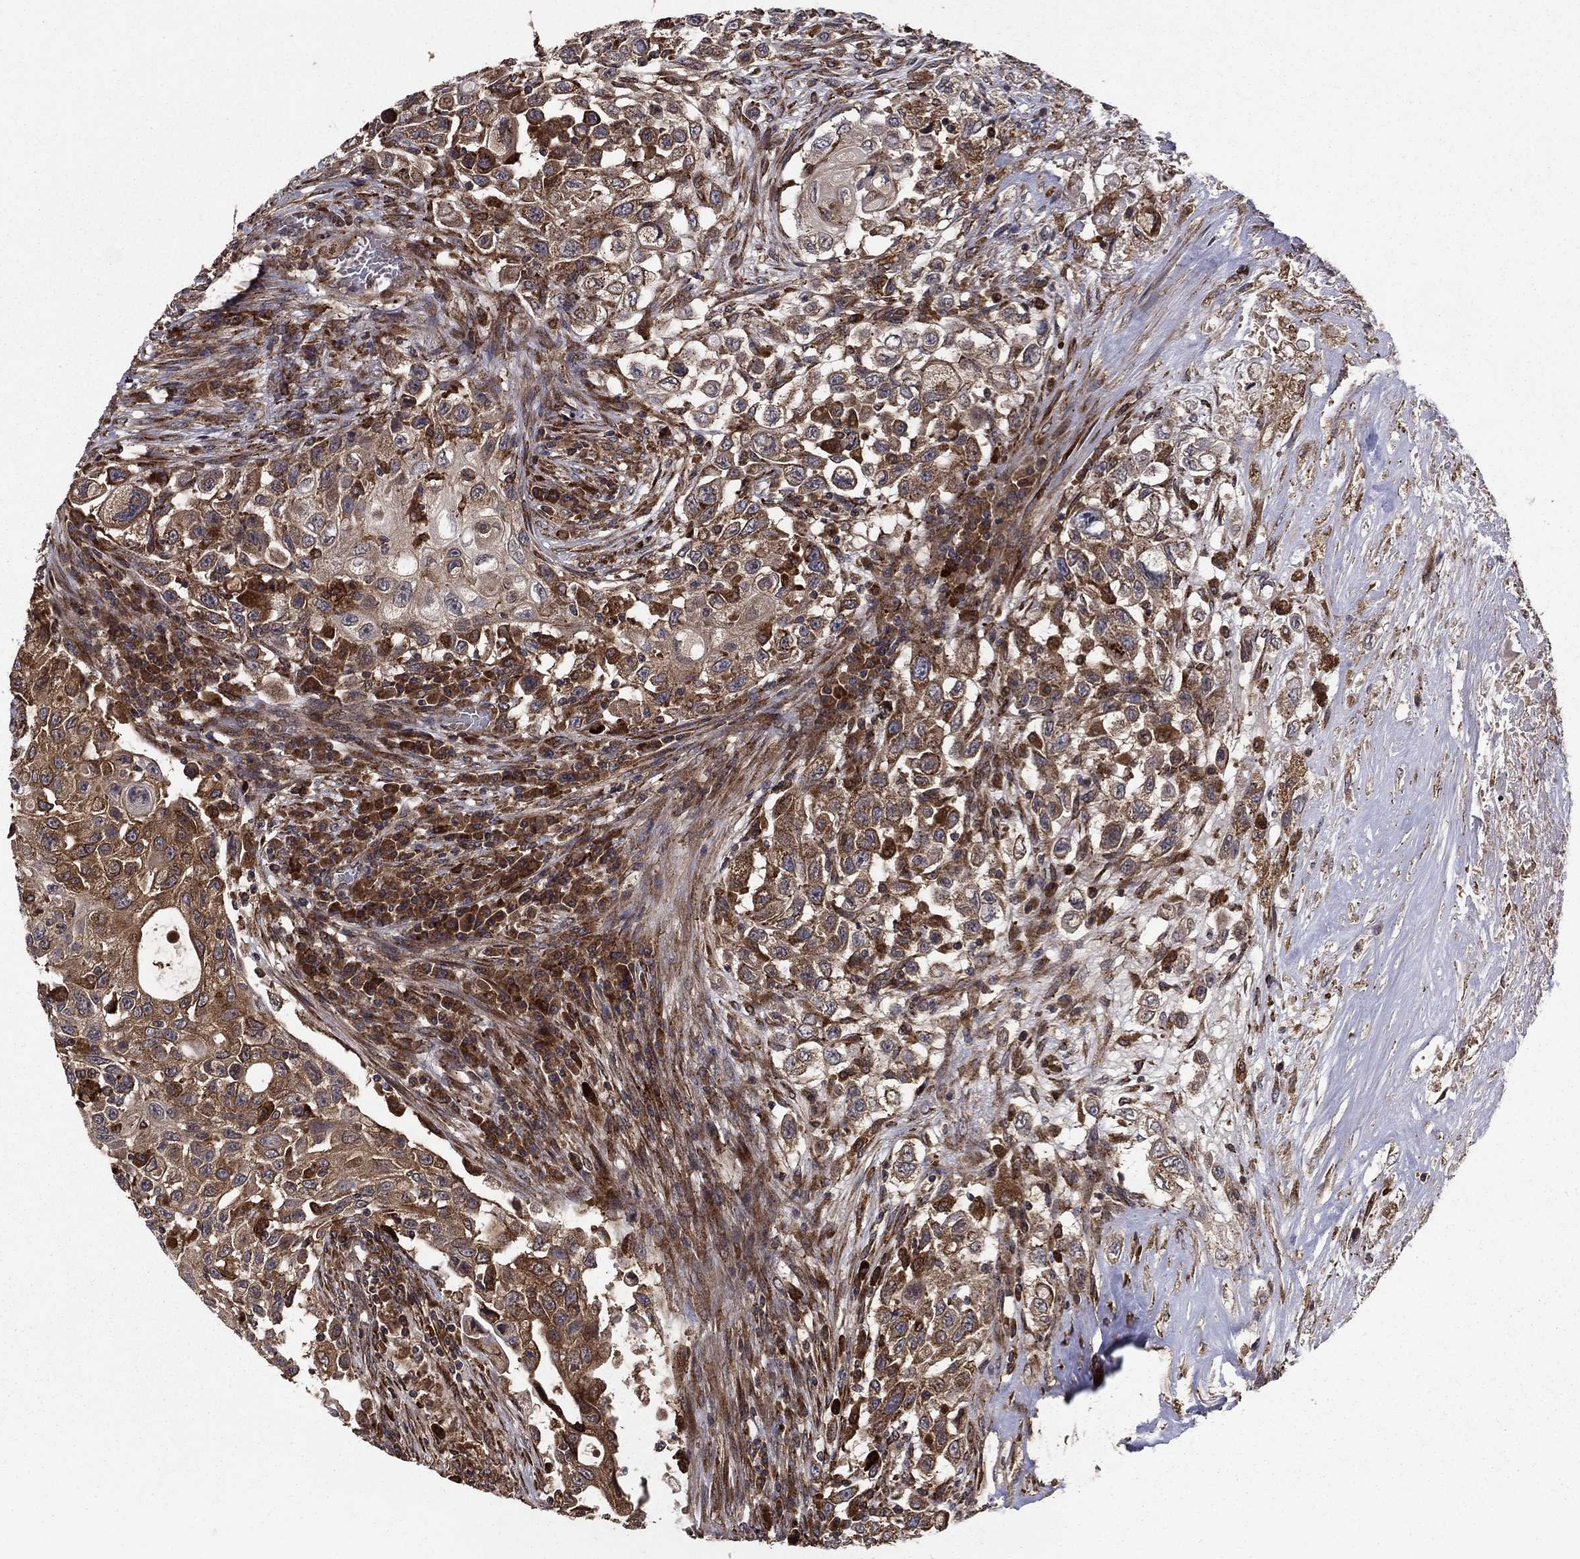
{"staining": {"intensity": "moderate", "quantity": ">75%", "location": "cytoplasmic/membranous"}, "tissue": "urothelial cancer", "cell_type": "Tumor cells", "image_type": "cancer", "snomed": [{"axis": "morphology", "description": "Urothelial carcinoma, High grade"}, {"axis": "topography", "description": "Urinary bladder"}], "caption": "Protein expression by immunohistochemistry (IHC) shows moderate cytoplasmic/membranous positivity in about >75% of tumor cells in urothelial carcinoma (high-grade).", "gene": "BABAM2", "patient": {"sex": "female", "age": 56}}